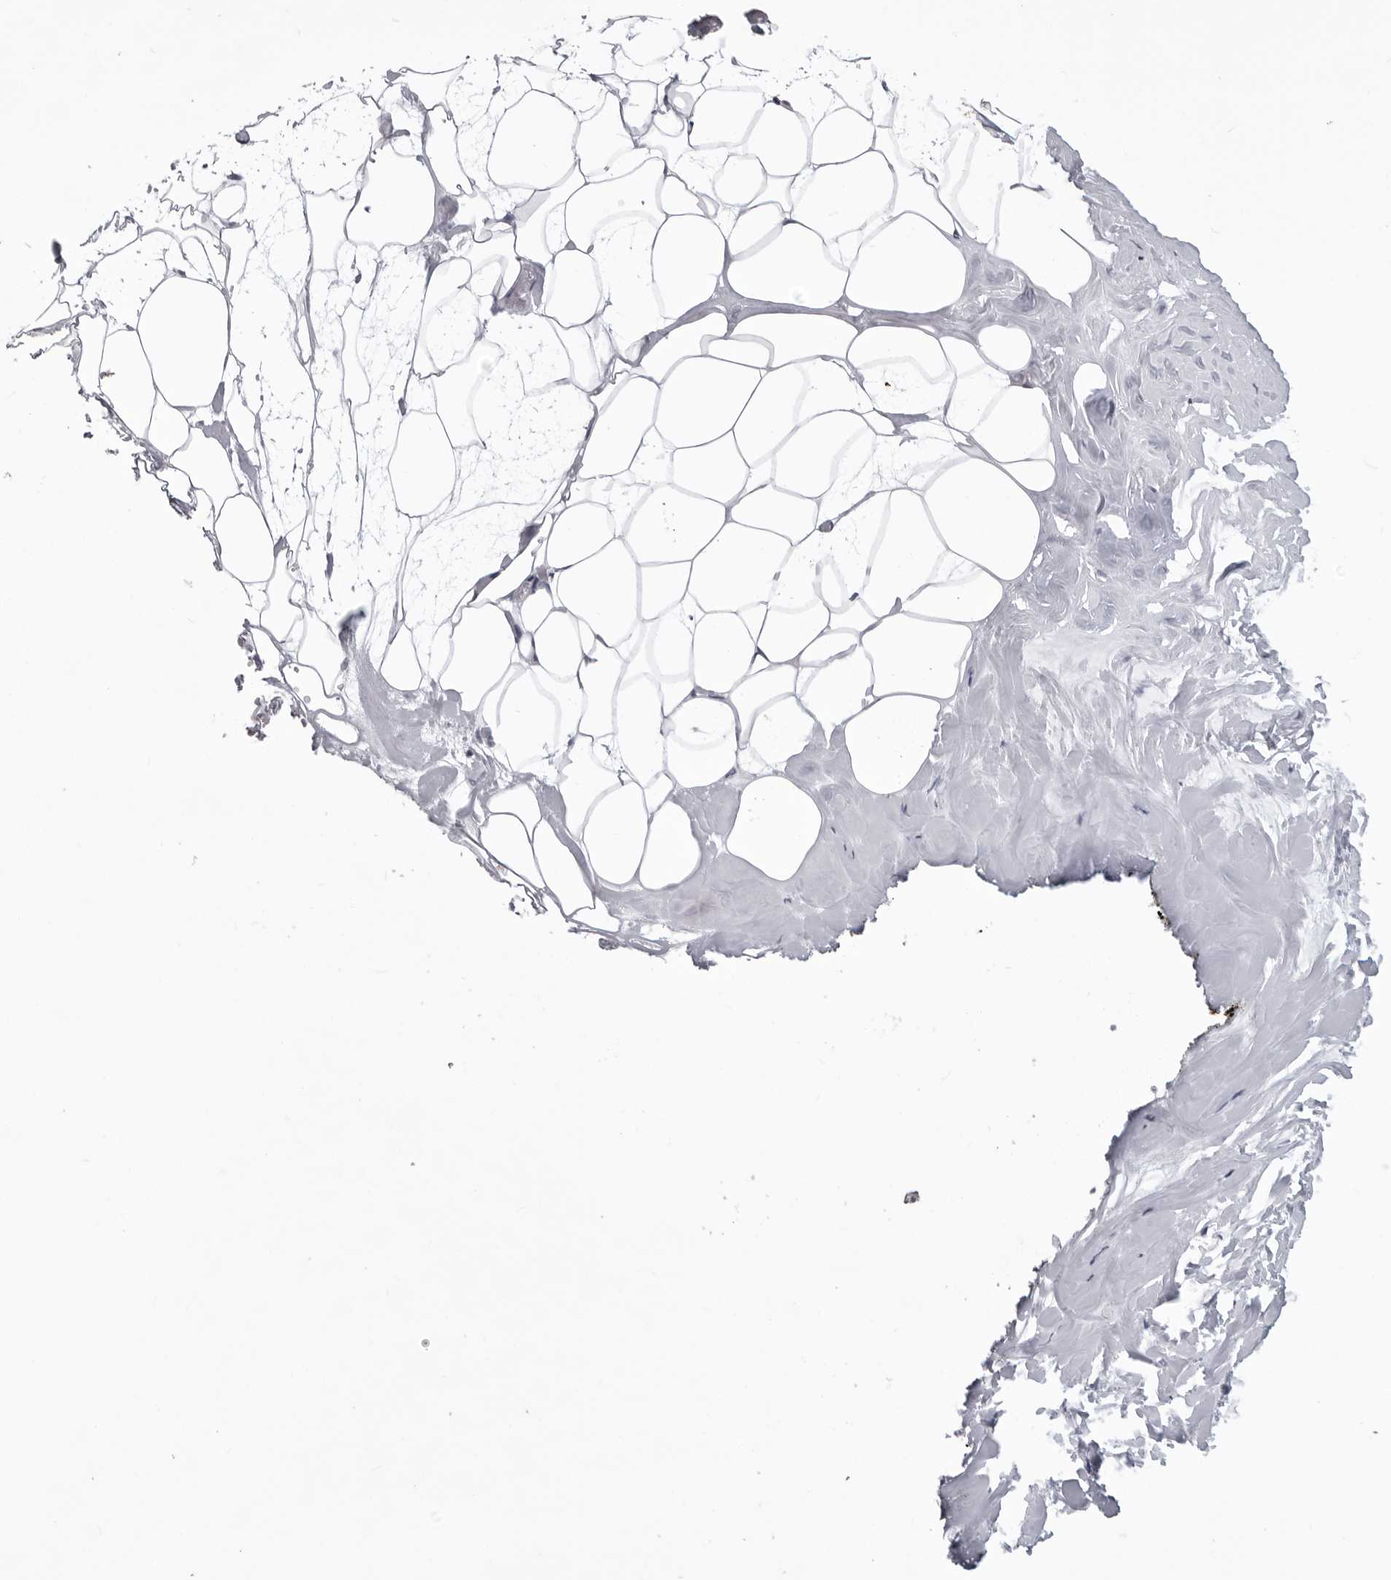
{"staining": {"intensity": "negative", "quantity": "none", "location": "none"}, "tissue": "adipose tissue", "cell_type": "Adipocytes", "image_type": "normal", "snomed": [{"axis": "morphology", "description": "Normal tissue, NOS"}, {"axis": "morphology", "description": "Fibrosis, NOS"}, {"axis": "topography", "description": "Breast"}, {"axis": "topography", "description": "Adipose tissue"}], "caption": "IHC image of unremarkable adipose tissue stained for a protein (brown), which exhibits no positivity in adipocytes. Nuclei are stained in blue.", "gene": "KIAA1614", "patient": {"sex": "female", "age": 39}}